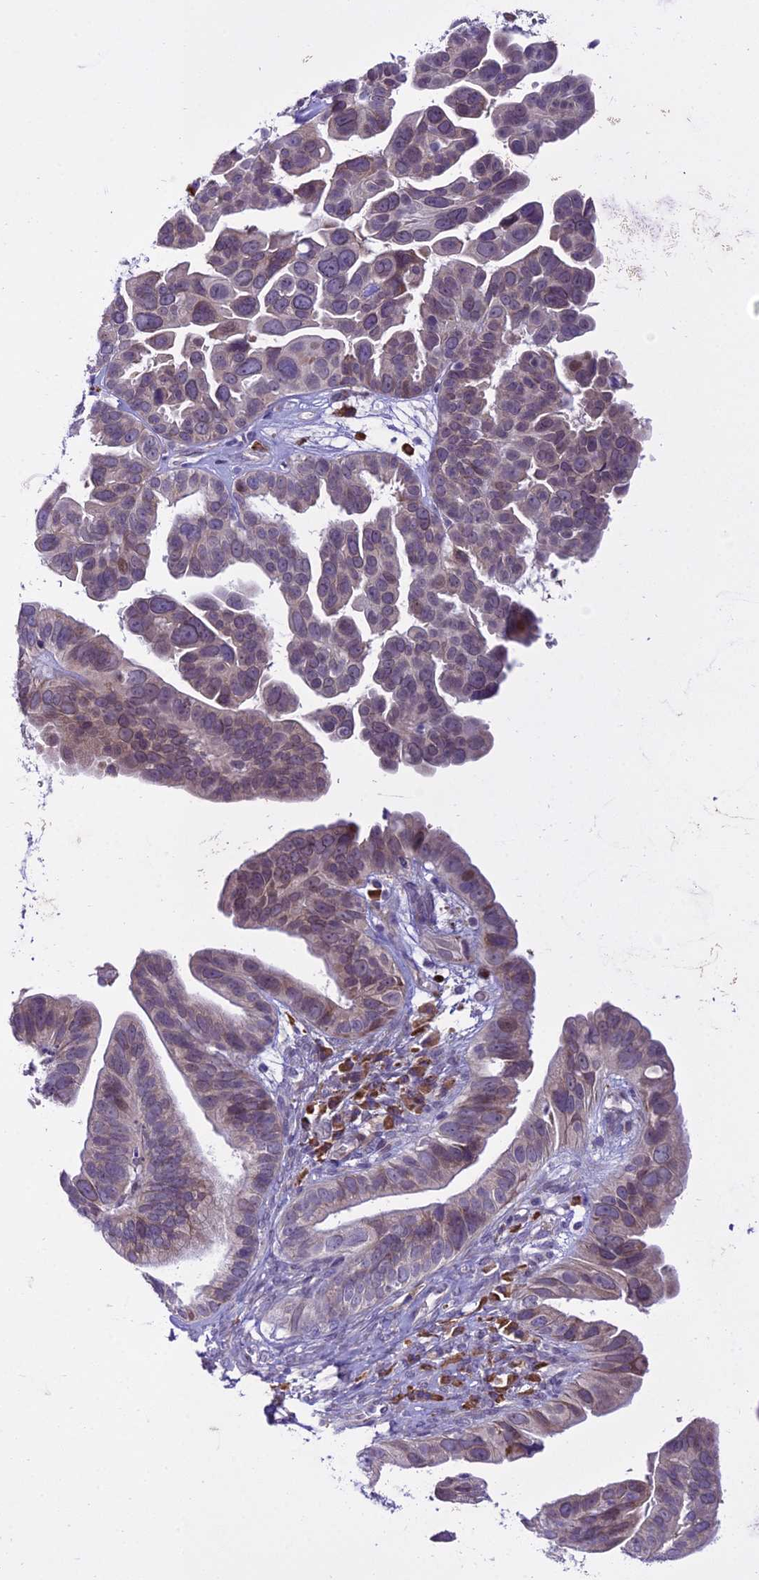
{"staining": {"intensity": "negative", "quantity": "none", "location": "none"}, "tissue": "ovarian cancer", "cell_type": "Tumor cells", "image_type": "cancer", "snomed": [{"axis": "morphology", "description": "Cystadenocarcinoma, serous, NOS"}, {"axis": "topography", "description": "Ovary"}], "caption": "Immunohistochemical staining of human ovarian serous cystadenocarcinoma demonstrates no significant staining in tumor cells.", "gene": "NEURL2", "patient": {"sex": "female", "age": 56}}